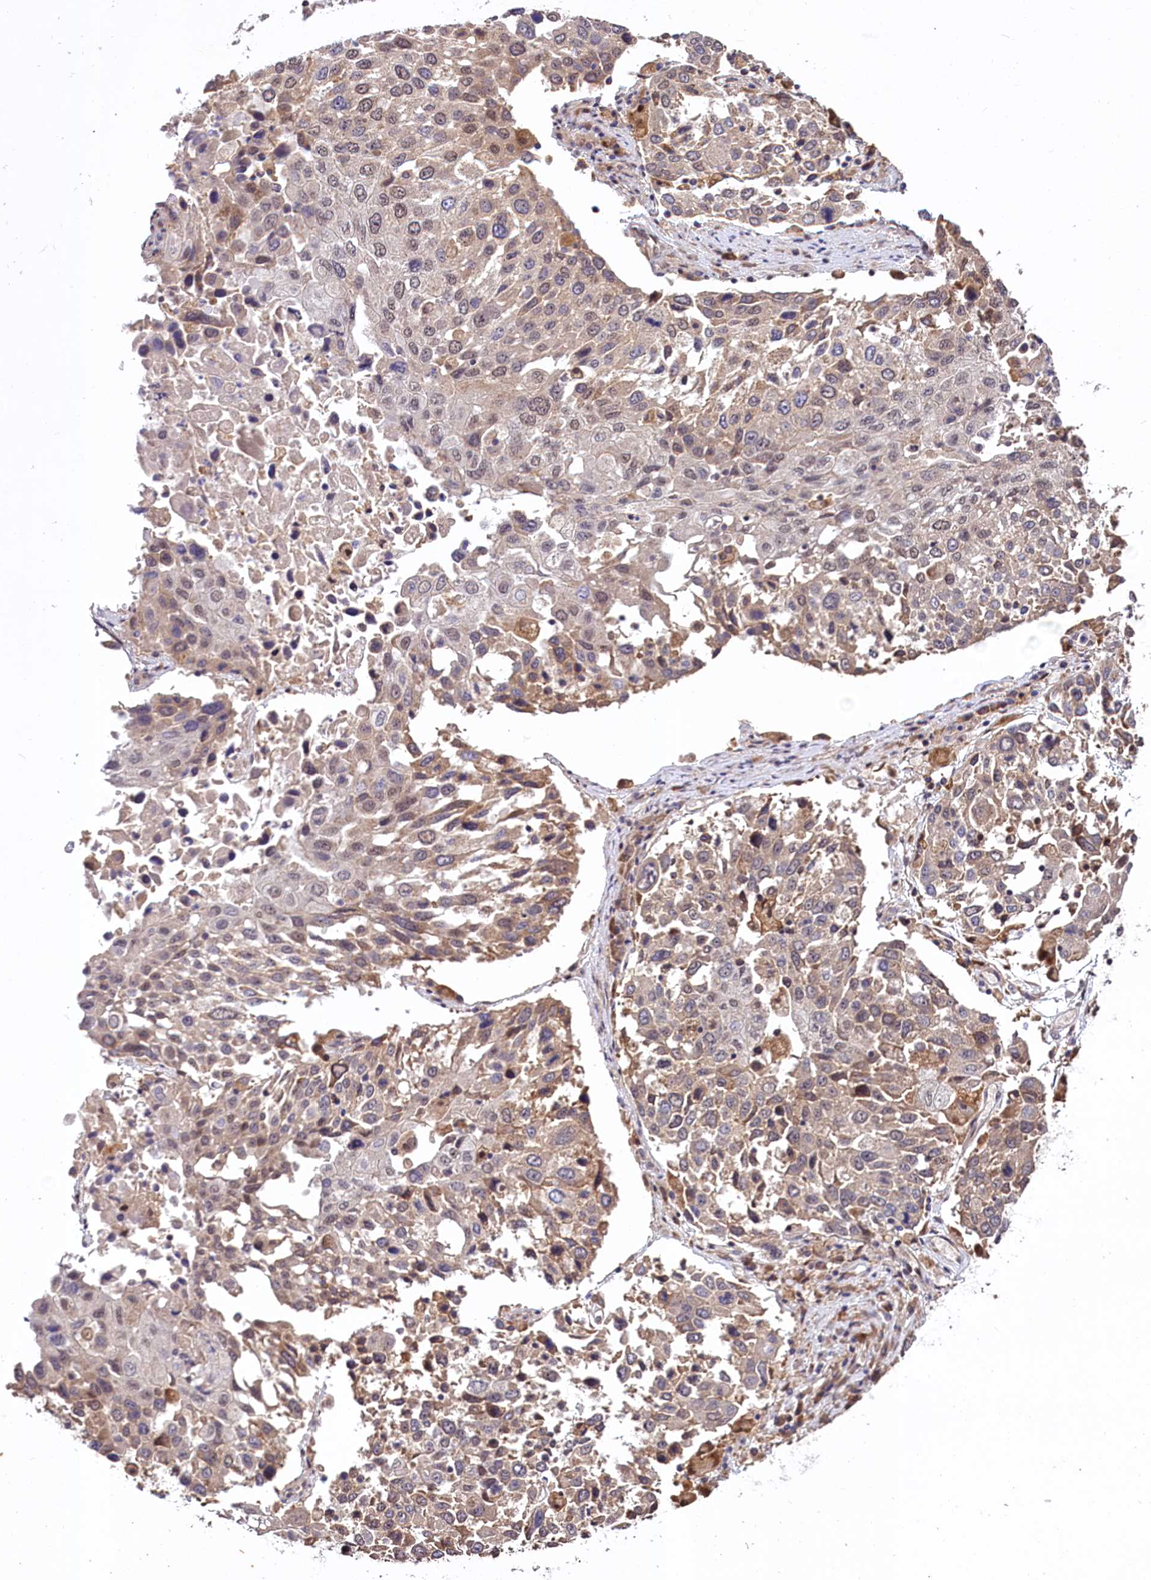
{"staining": {"intensity": "weak", "quantity": "<25%", "location": "cytoplasmic/membranous"}, "tissue": "lung cancer", "cell_type": "Tumor cells", "image_type": "cancer", "snomed": [{"axis": "morphology", "description": "Squamous cell carcinoma, NOS"}, {"axis": "topography", "description": "Lung"}], "caption": "The photomicrograph shows no significant staining in tumor cells of lung cancer (squamous cell carcinoma).", "gene": "UBE3A", "patient": {"sex": "male", "age": 65}}